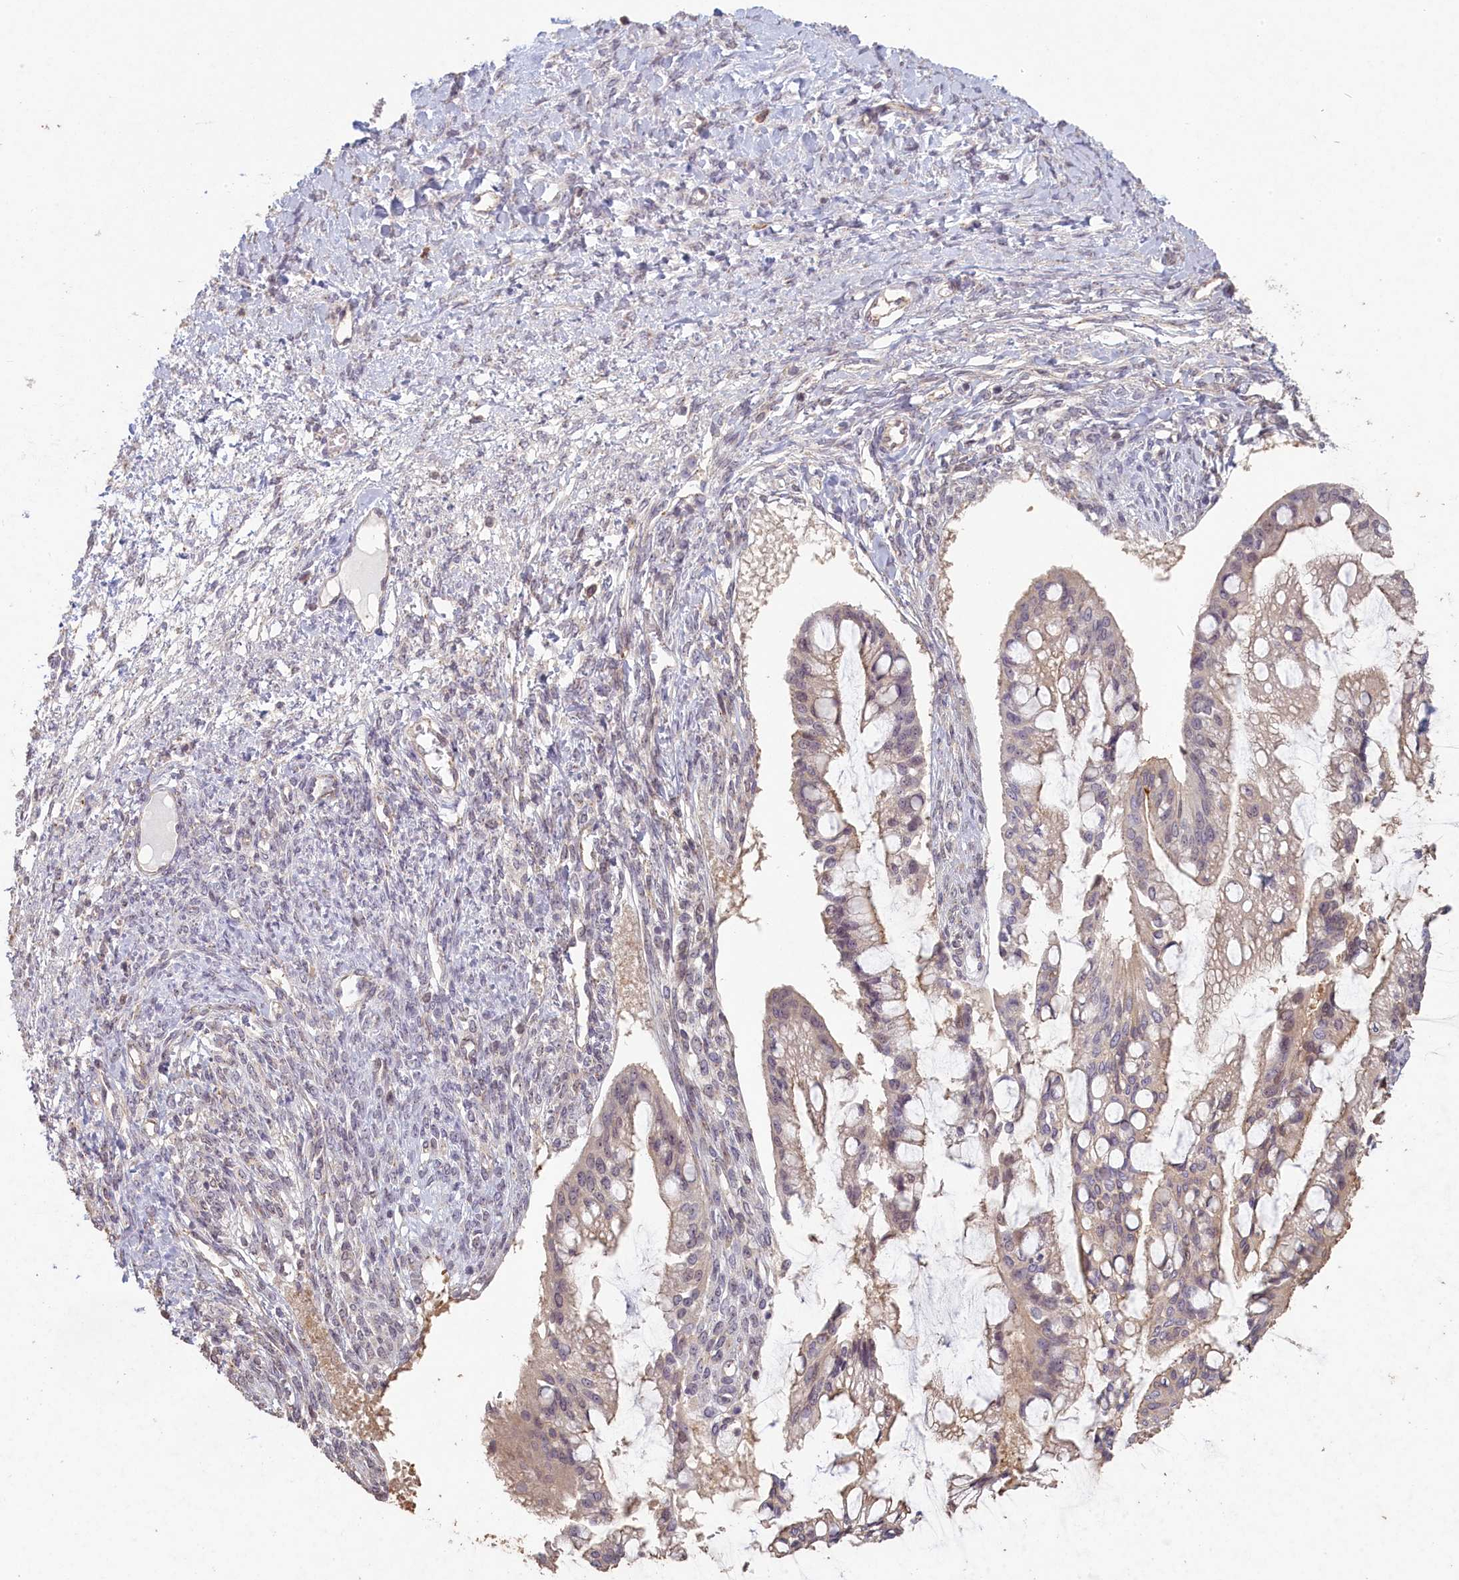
{"staining": {"intensity": "weak", "quantity": "<25%", "location": "cytoplasmic/membranous"}, "tissue": "ovarian cancer", "cell_type": "Tumor cells", "image_type": "cancer", "snomed": [{"axis": "morphology", "description": "Cystadenocarcinoma, mucinous, NOS"}, {"axis": "topography", "description": "Ovary"}], "caption": "IHC of human ovarian cancer (mucinous cystadenocarcinoma) reveals no expression in tumor cells.", "gene": "MADD", "patient": {"sex": "female", "age": 73}}